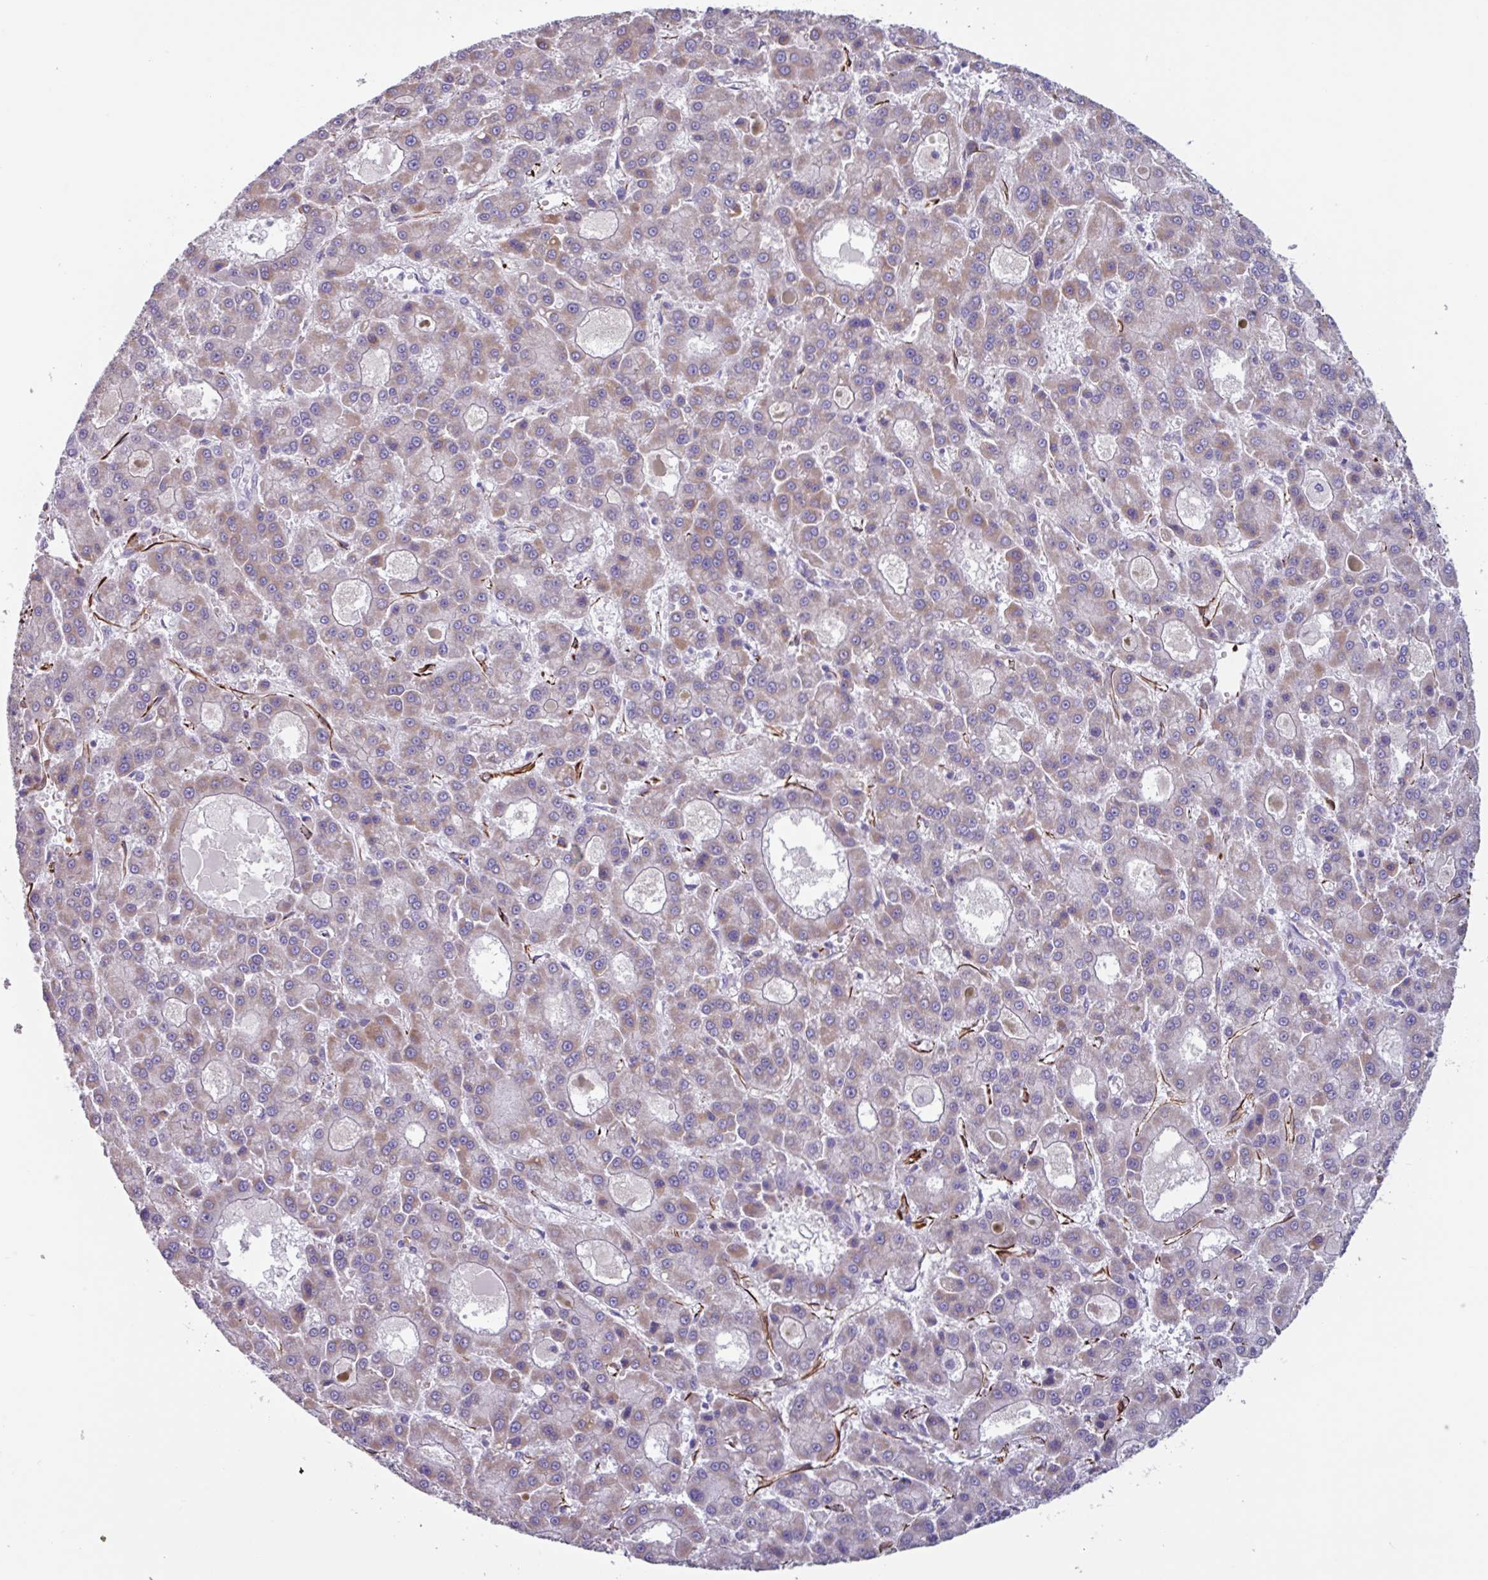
{"staining": {"intensity": "weak", "quantity": ">75%", "location": "cytoplasmic/membranous"}, "tissue": "liver cancer", "cell_type": "Tumor cells", "image_type": "cancer", "snomed": [{"axis": "morphology", "description": "Carcinoma, Hepatocellular, NOS"}, {"axis": "topography", "description": "Liver"}], "caption": "A brown stain labels weak cytoplasmic/membranous positivity of a protein in human liver hepatocellular carcinoma tumor cells.", "gene": "BTD", "patient": {"sex": "male", "age": 70}}